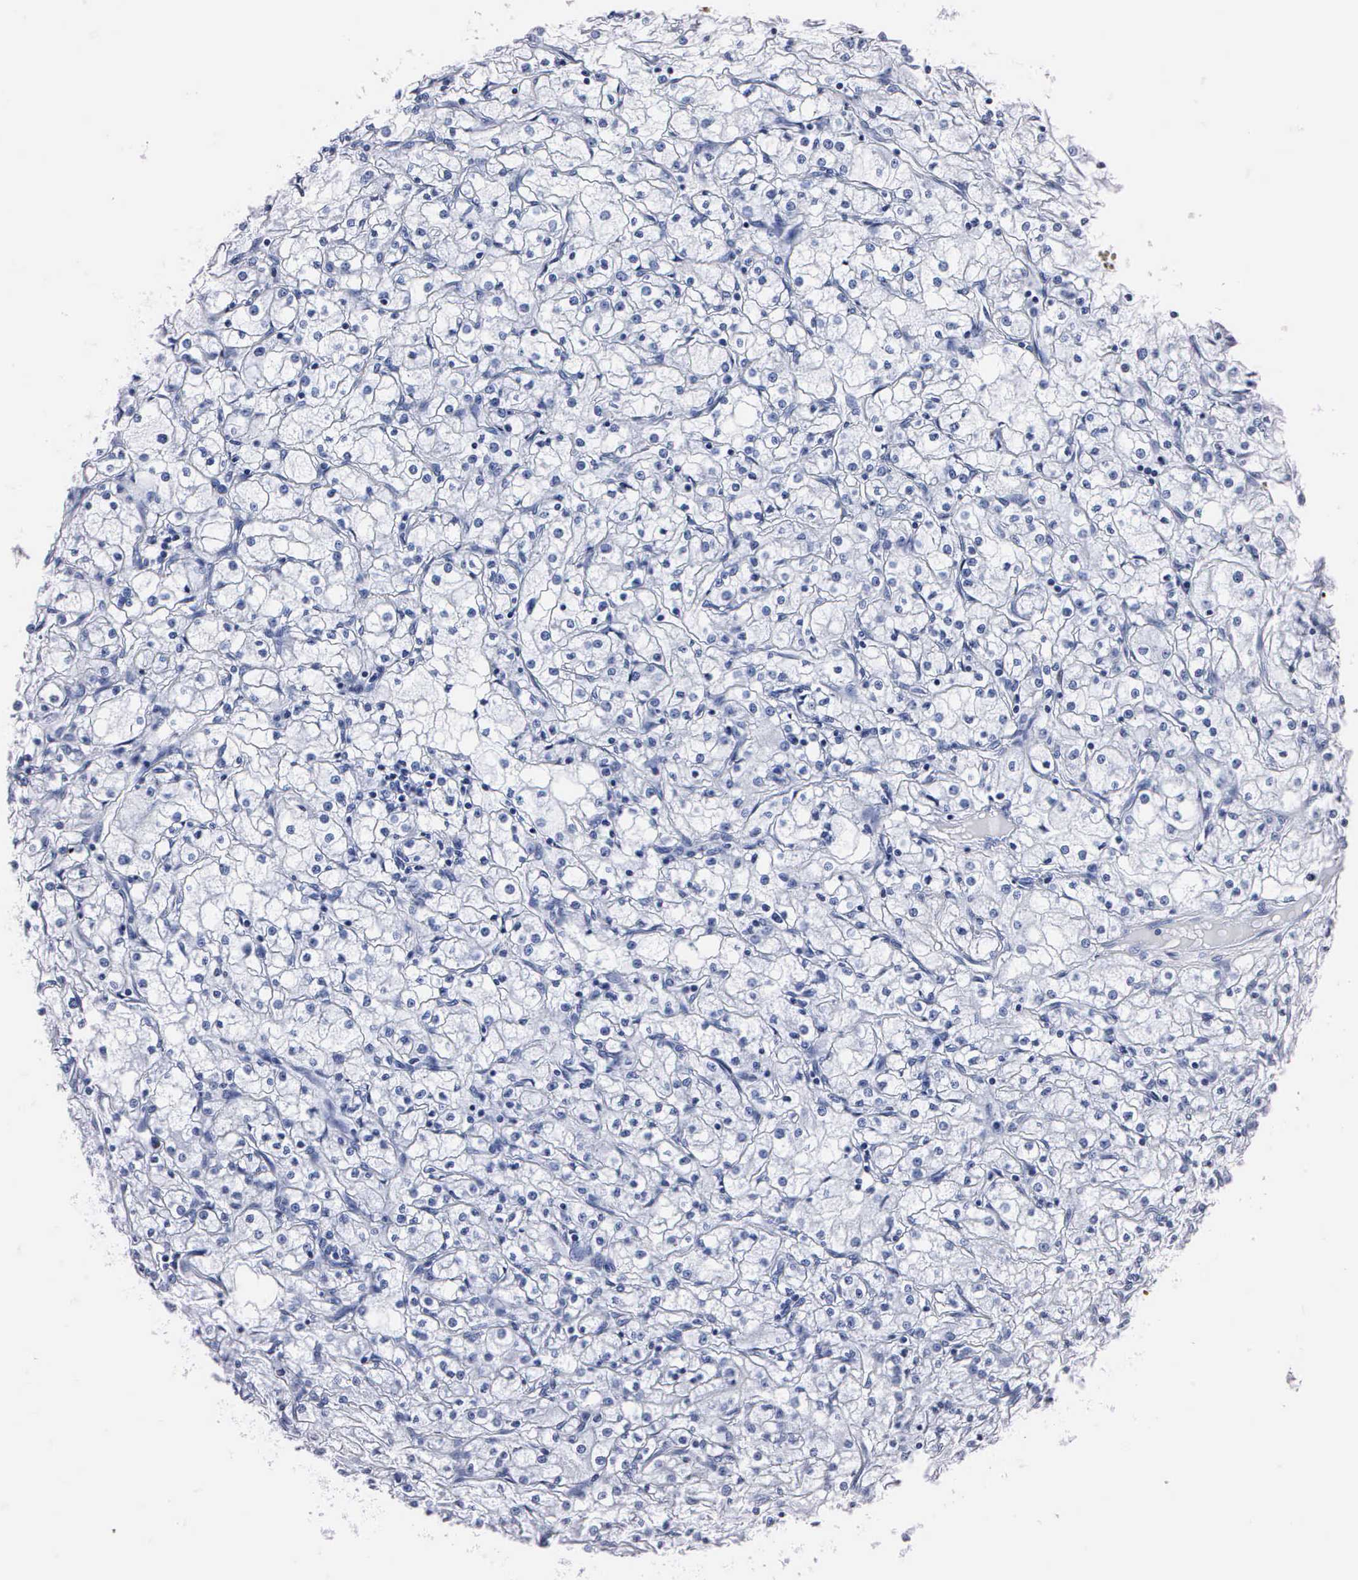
{"staining": {"intensity": "negative", "quantity": "none", "location": "none"}, "tissue": "renal cancer", "cell_type": "Tumor cells", "image_type": "cancer", "snomed": [{"axis": "morphology", "description": "Adenocarcinoma, NOS"}, {"axis": "topography", "description": "Kidney"}], "caption": "DAB (3,3'-diaminobenzidine) immunohistochemical staining of renal cancer (adenocarcinoma) shows no significant positivity in tumor cells. The staining was performed using DAB to visualize the protein expression in brown, while the nuclei were stained in blue with hematoxylin (Magnification: 20x).", "gene": "MB", "patient": {"sex": "male", "age": 61}}